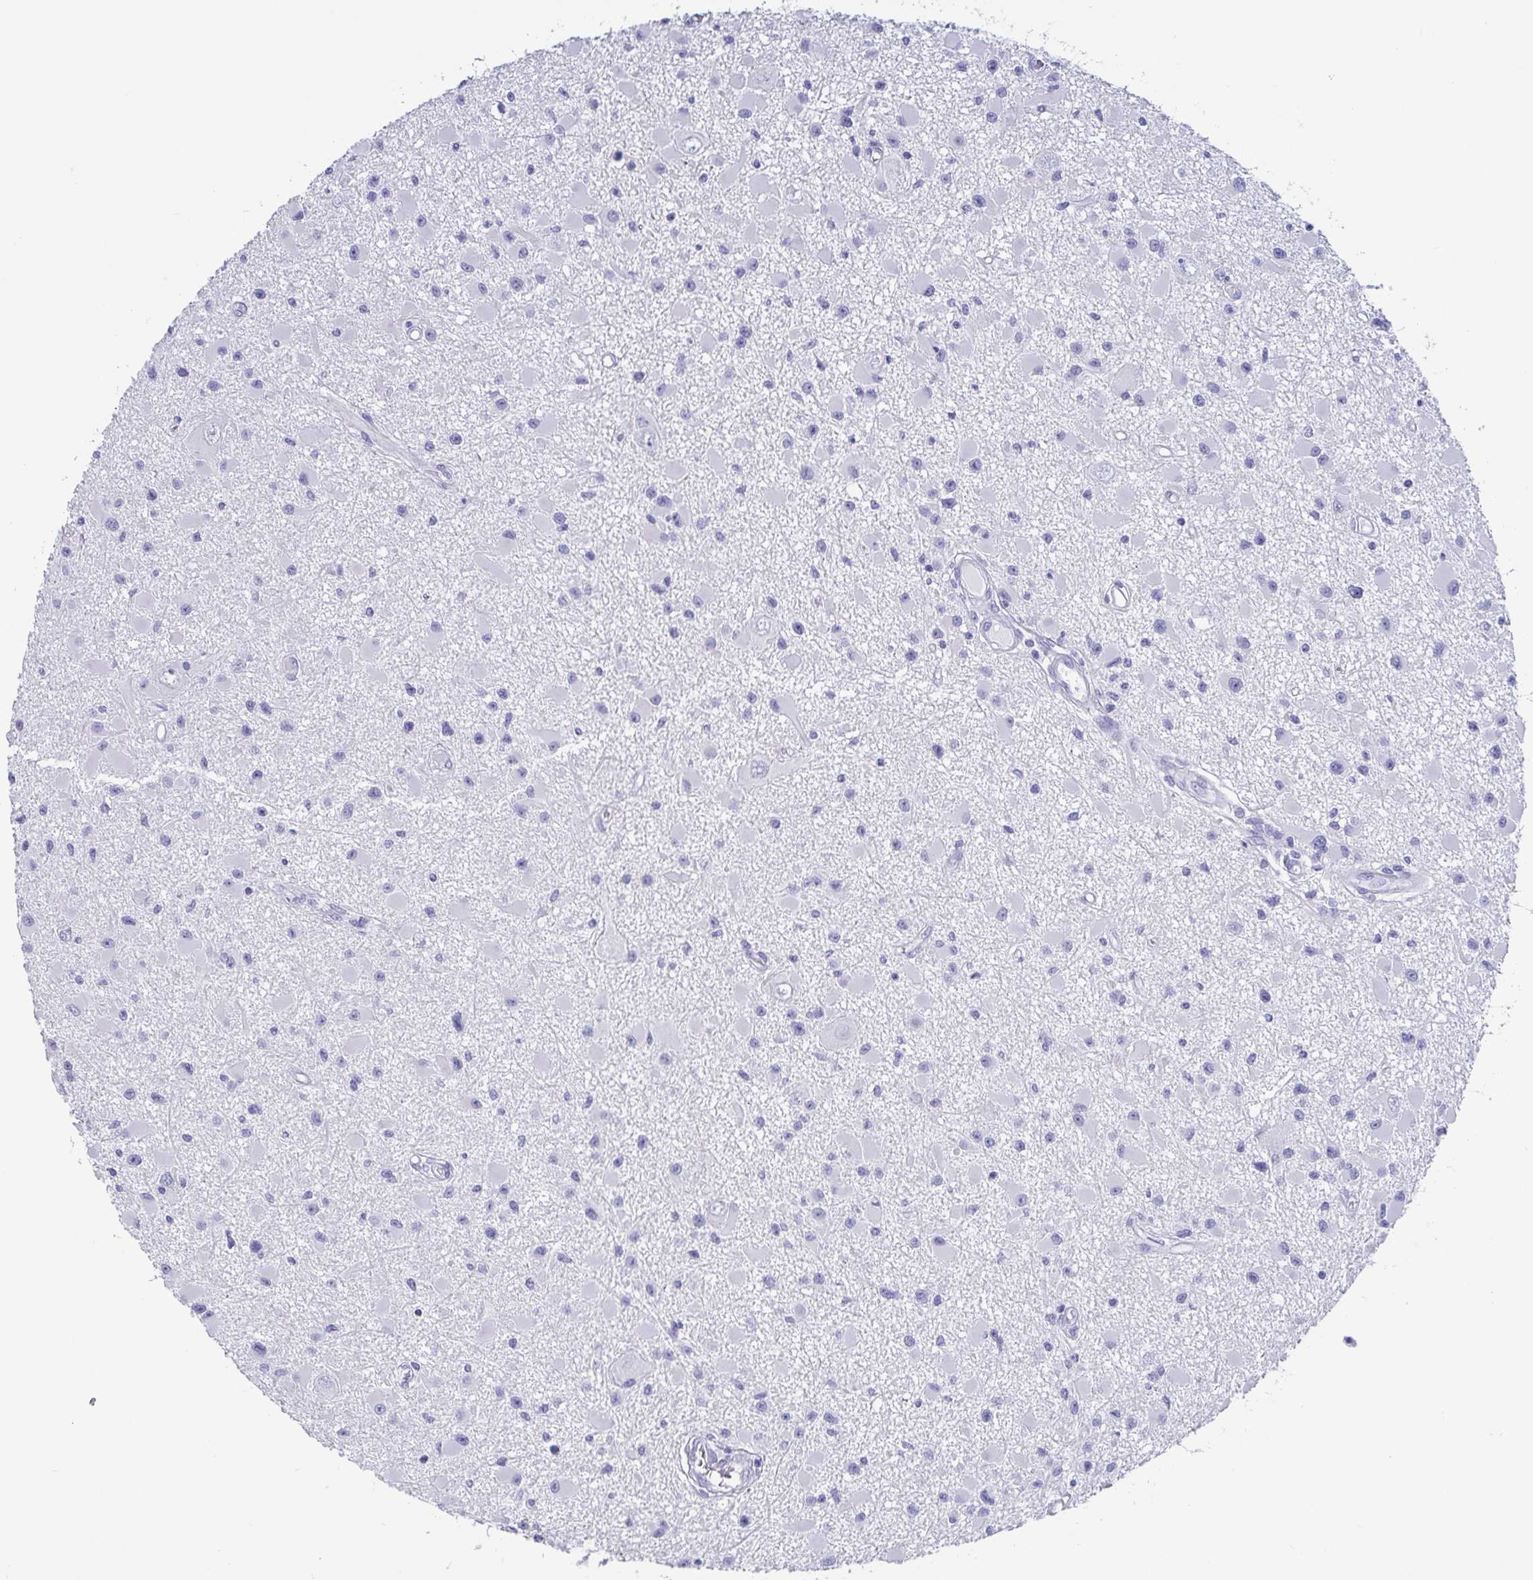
{"staining": {"intensity": "negative", "quantity": "none", "location": "none"}, "tissue": "glioma", "cell_type": "Tumor cells", "image_type": "cancer", "snomed": [{"axis": "morphology", "description": "Glioma, malignant, High grade"}, {"axis": "topography", "description": "Brain"}], "caption": "This is an IHC histopathology image of glioma. There is no staining in tumor cells.", "gene": "SCGN", "patient": {"sex": "male", "age": 54}}